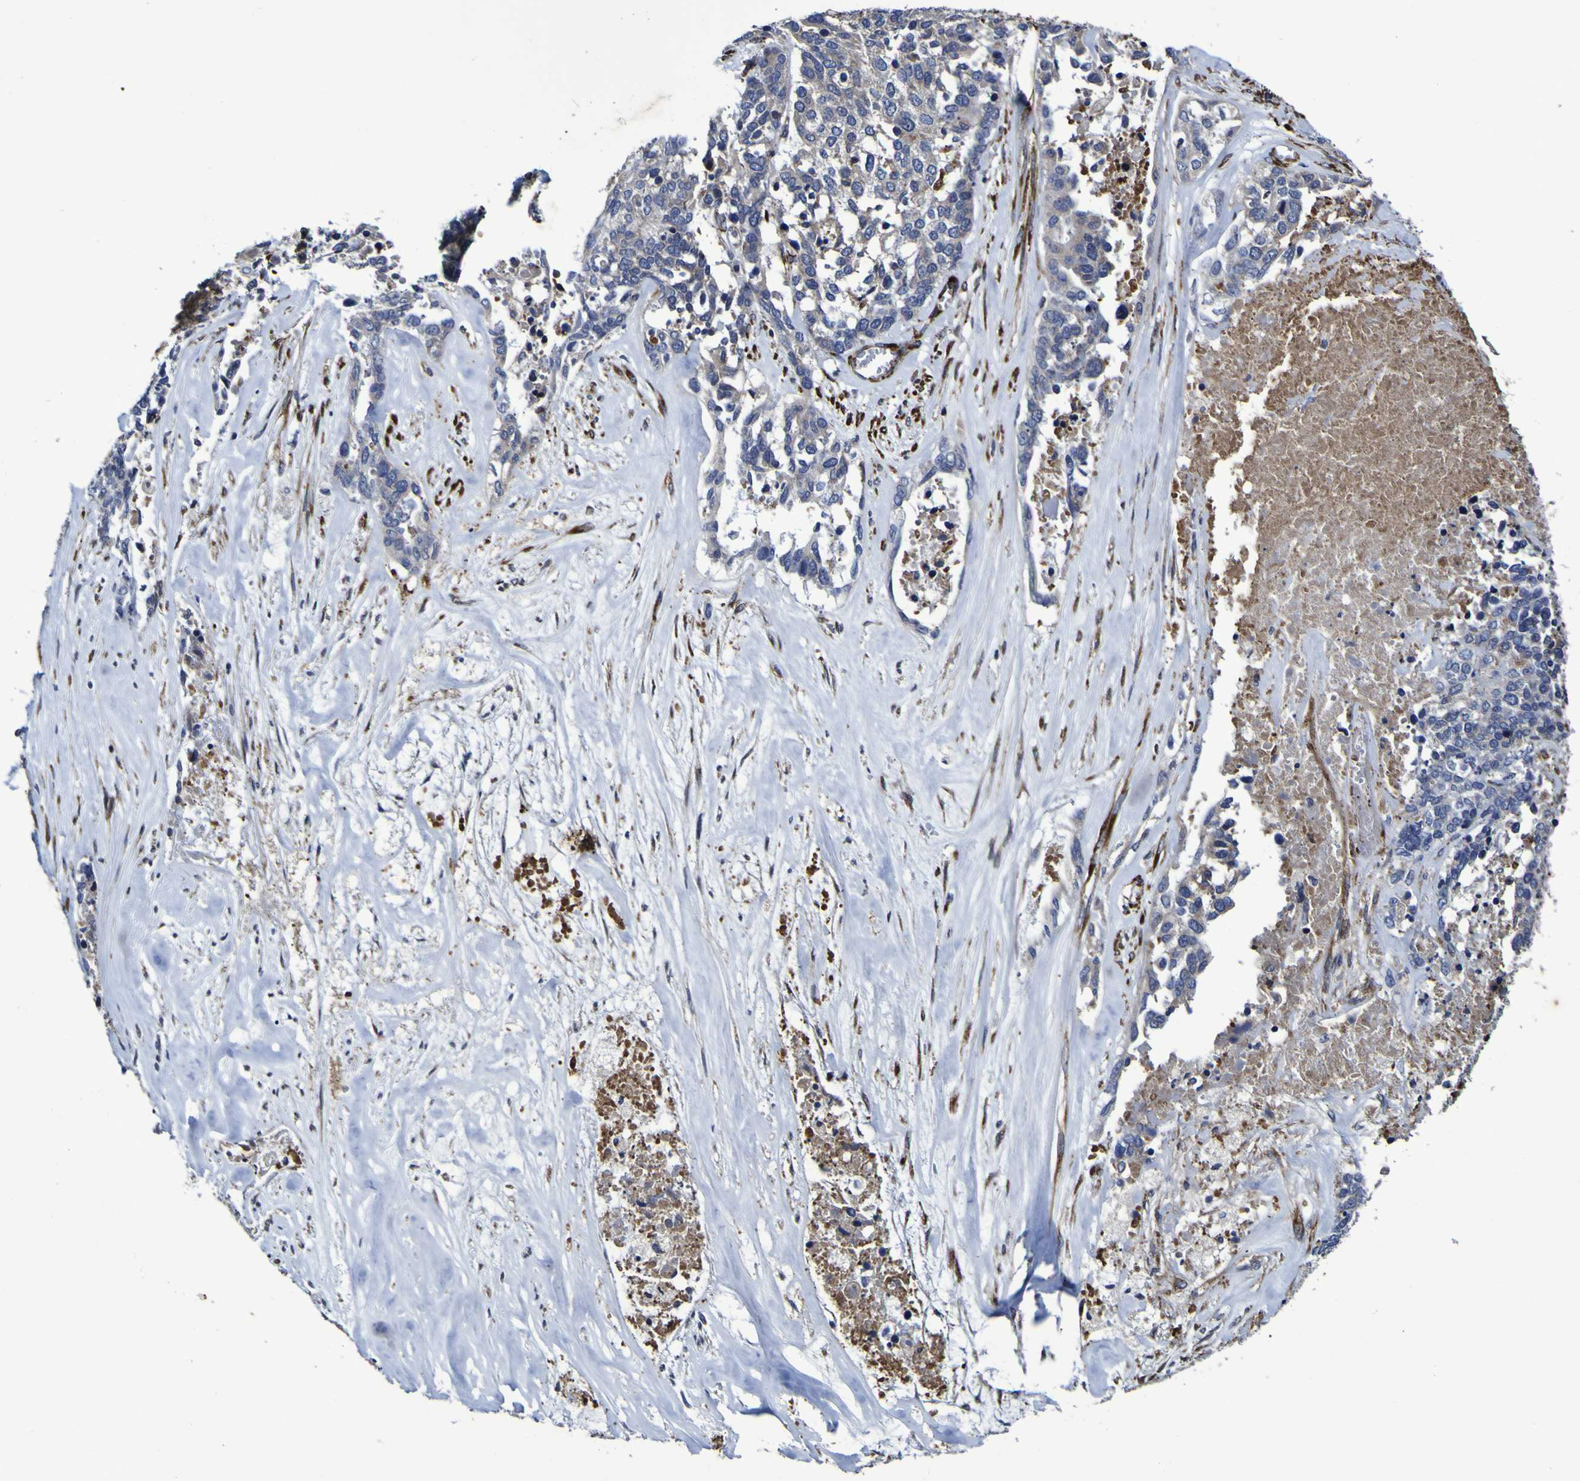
{"staining": {"intensity": "negative", "quantity": "none", "location": "none"}, "tissue": "ovarian cancer", "cell_type": "Tumor cells", "image_type": "cancer", "snomed": [{"axis": "morphology", "description": "Cystadenocarcinoma, serous, NOS"}, {"axis": "topography", "description": "Ovary"}], "caption": "Immunohistochemistry of ovarian cancer (serous cystadenocarcinoma) exhibits no expression in tumor cells. (DAB (3,3'-diaminobenzidine) IHC with hematoxylin counter stain).", "gene": "P3H1", "patient": {"sex": "female", "age": 44}}